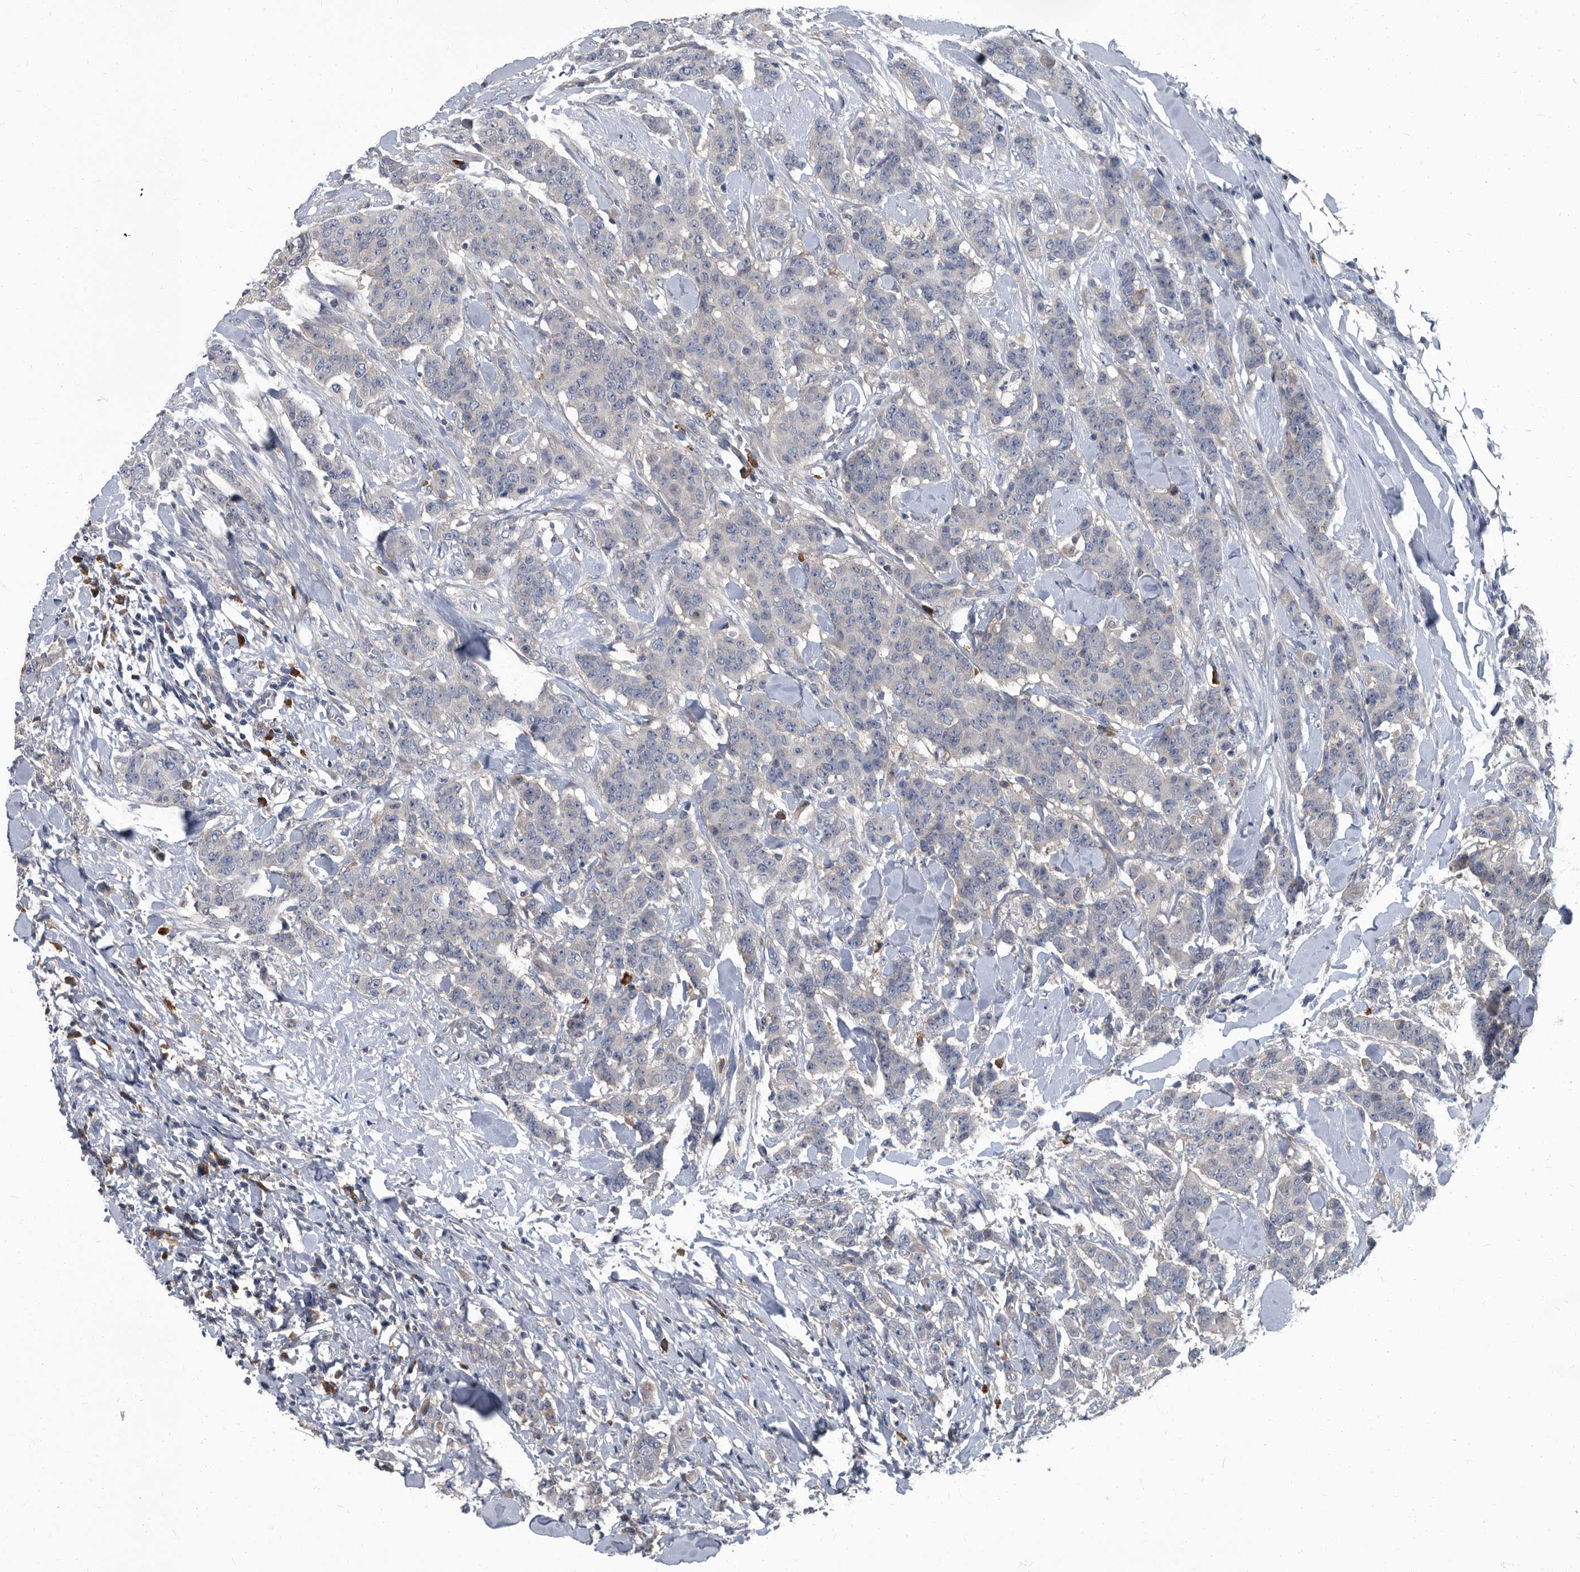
{"staining": {"intensity": "negative", "quantity": "none", "location": "none"}, "tissue": "breast cancer", "cell_type": "Tumor cells", "image_type": "cancer", "snomed": [{"axis": "morphology", "description": "Duct carcinoma"}, {"axis": "topography", "description": "Breast"}], "caption": "IHC photomicrograph of neoplastic tissue: human breast cancer stained with DAB (3,3'-diaminobenzidine) reveals no significant protein expression in tumor cells.", "gene": "CDV3", "patient": {"sex": "female", "age": 40}}